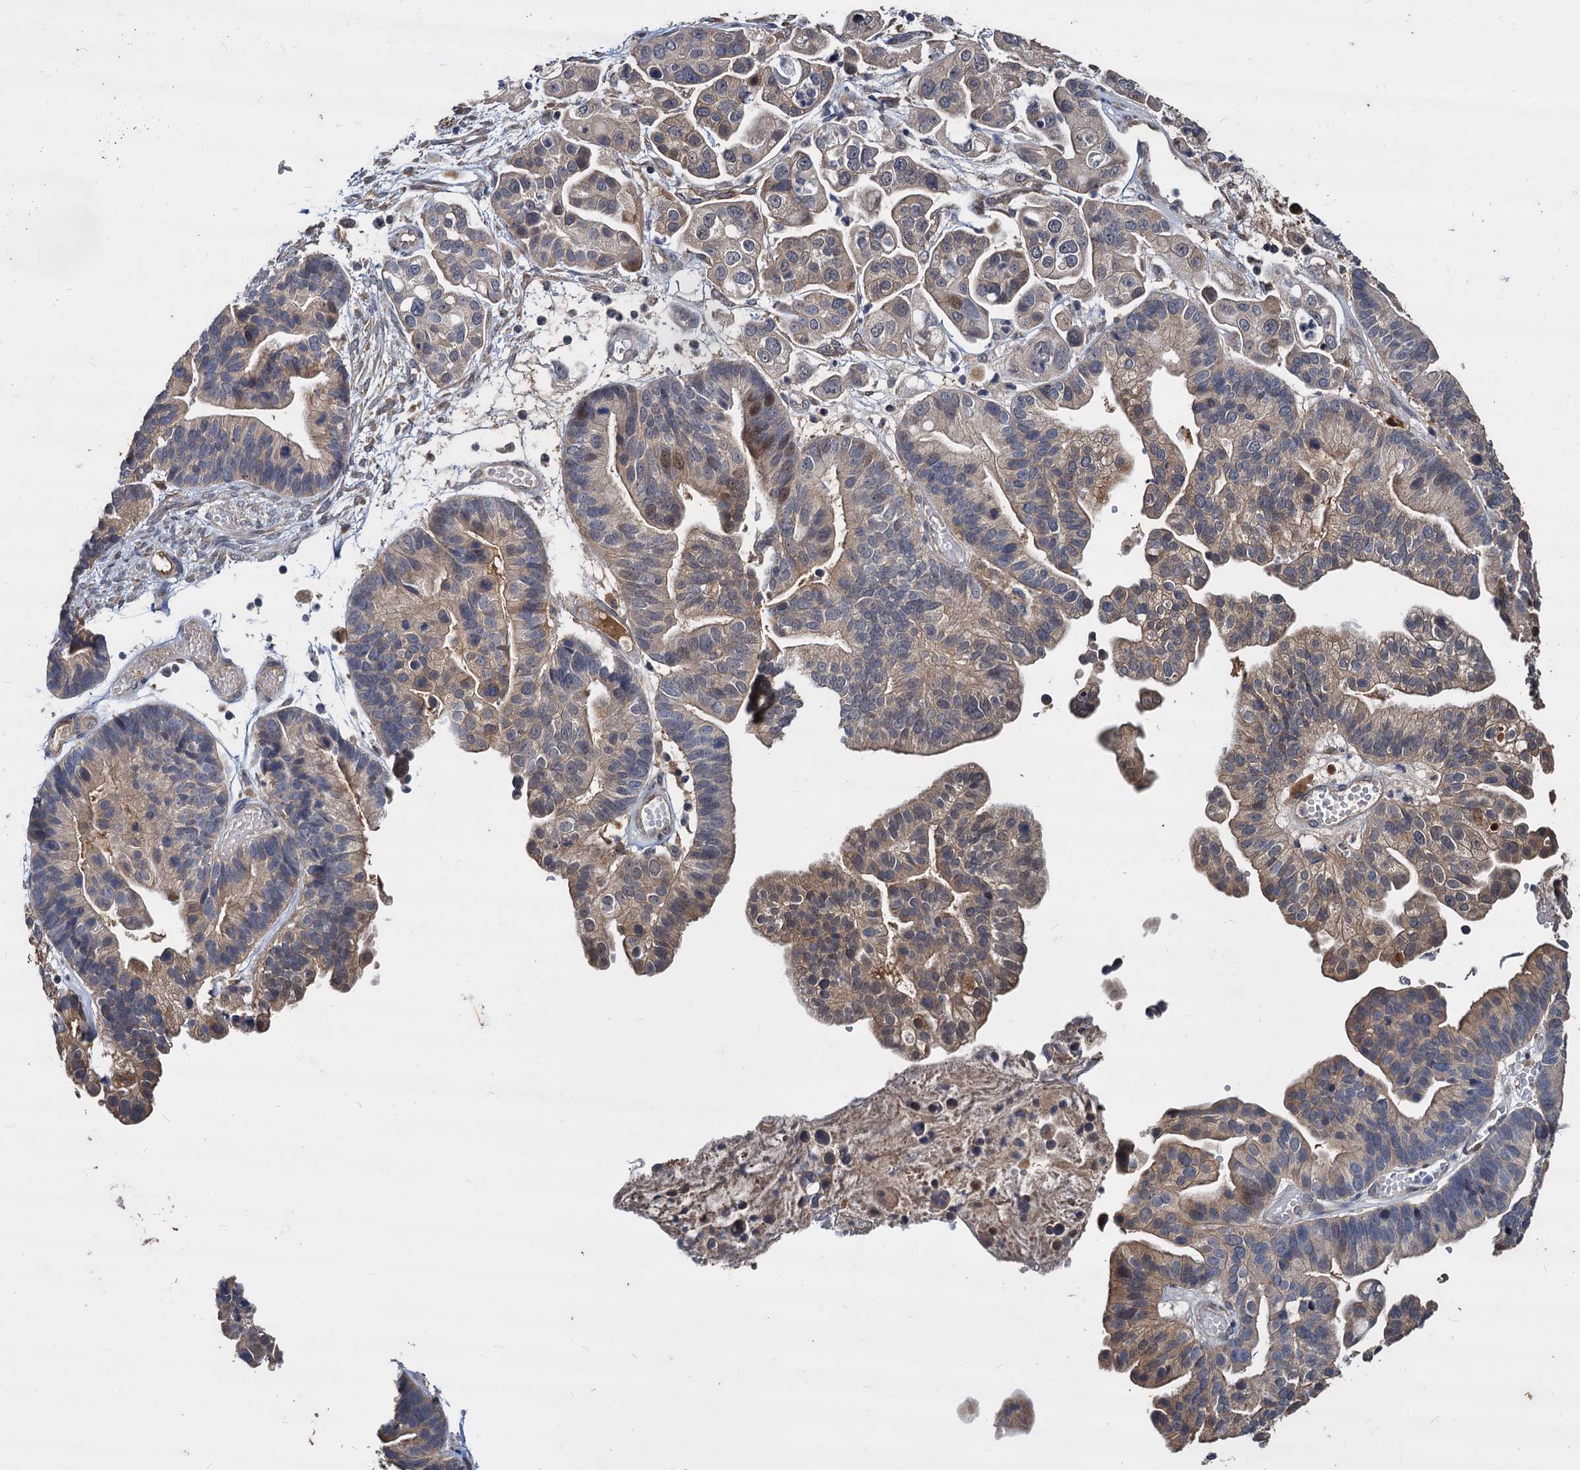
{"staining": {"intensity": "weak", "quantity": "25%-75%", "location": "cytoplasmic/membranous,nuclear"}, "tissue": "ovarian cancer", "cell_type": "Tumor cells", "image_type": "cancer", "snomed": [{"axis": "morphology", "description": "Cystadenocarcinoma, serous, NOS"}, {"axis": "topography", "description": "Ovary"}], "caption": "Immunohistochemical staining of human ovarian cancer (serous cystadenocarcinoma) shows low levels of weak cytoplasmic/membranous and nuclear protein expression in about 25%-75% of tumor cells.", "gene": "CCDC184", "patient": {"sex": "female", "age": 56}}